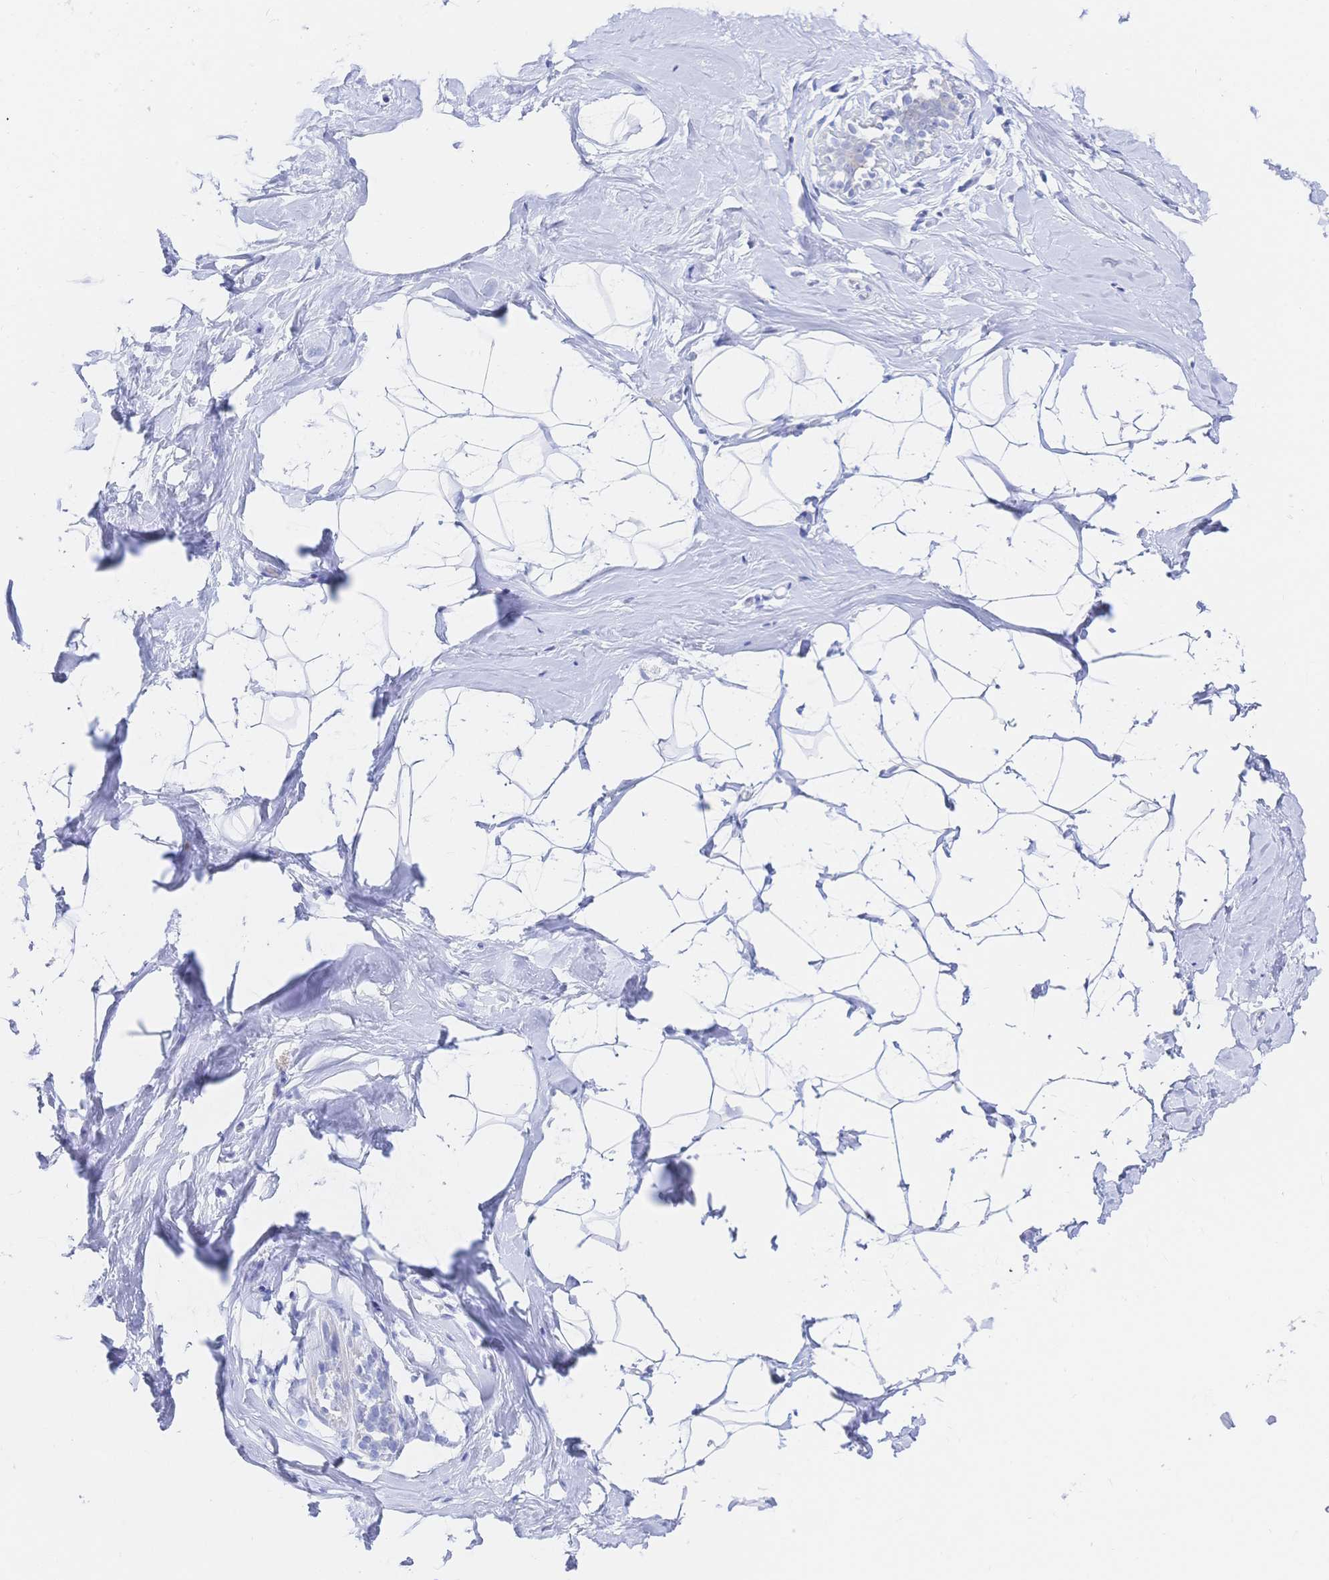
{"staining": {"intensity": "negative", "quantity": "none", "location": "none"}, "tissue": "breast", "cell_type": "Adipocytes", "image_type": "normal", "snomed": [{"axis": "morphology", "description": "Normal tissue, NOS"}, {"axis": "topography", "description": "Breast"}], "caption": "The micrograph demonstrates no staining of adipocytes in benign breast. (Stains: DAB immunohistochemistry (IHC) with hematoxylin counter stain, Microscopy: brightfield microscopy at high magnification).", "gene": "RRM1", "patient": {"sex": "female", "age": 32}}